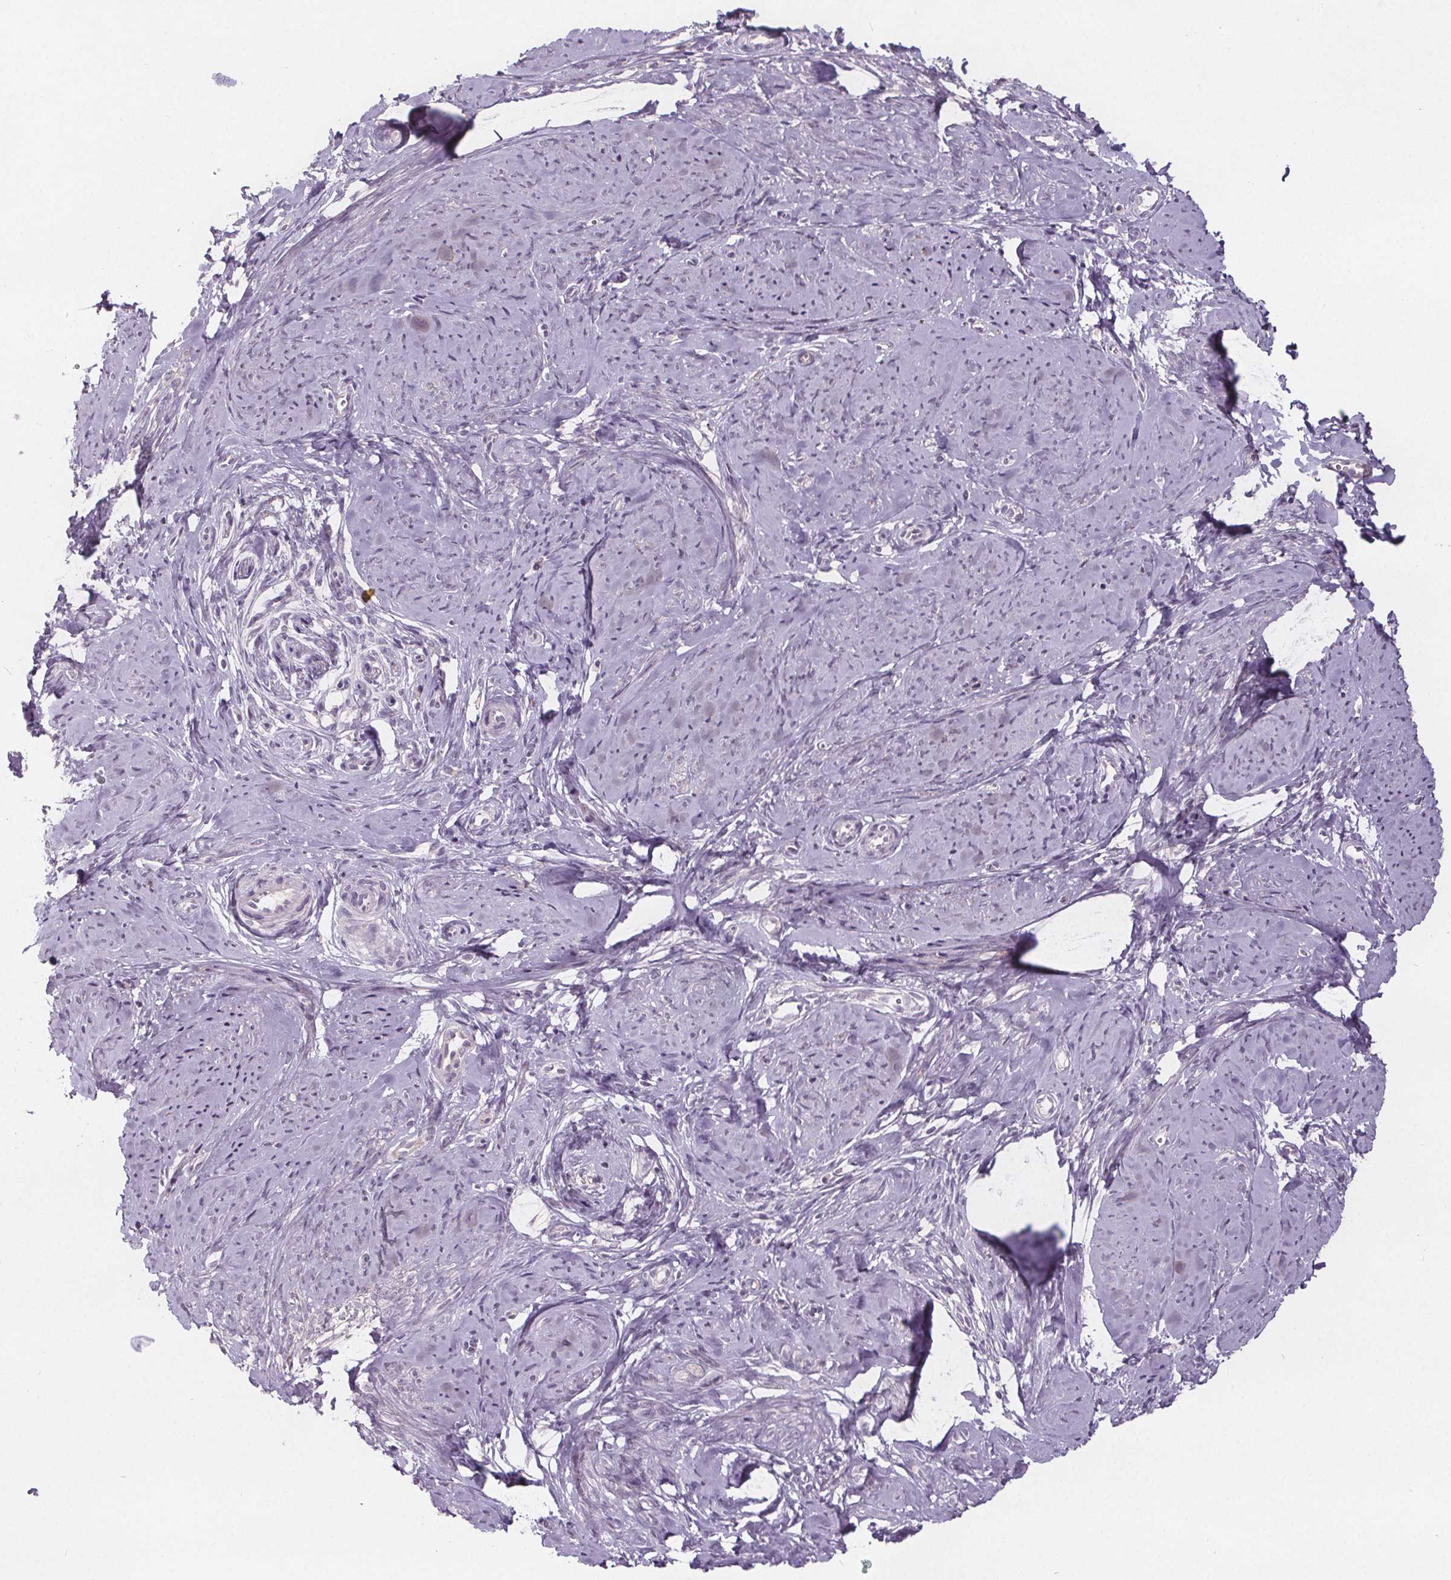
{"staining": {"intensity": "negative", "quantity": "none", "location": "none"}, "tissue": "smooth muscle", "cell_type": "Smooth muscle cells", "image_type": "normal", "snomed": [{"axis": "morphology", "description": "Normal tissue, NOS"}, {"axis": "topography", "description": "Smooth muscle"}], "caption": "Smooth muscle stained for a protein using IHC exhibits no positivity smooth muscle cells.", "gene": "ATP1A1", "patient": {"sex": "female", "age": 48}}